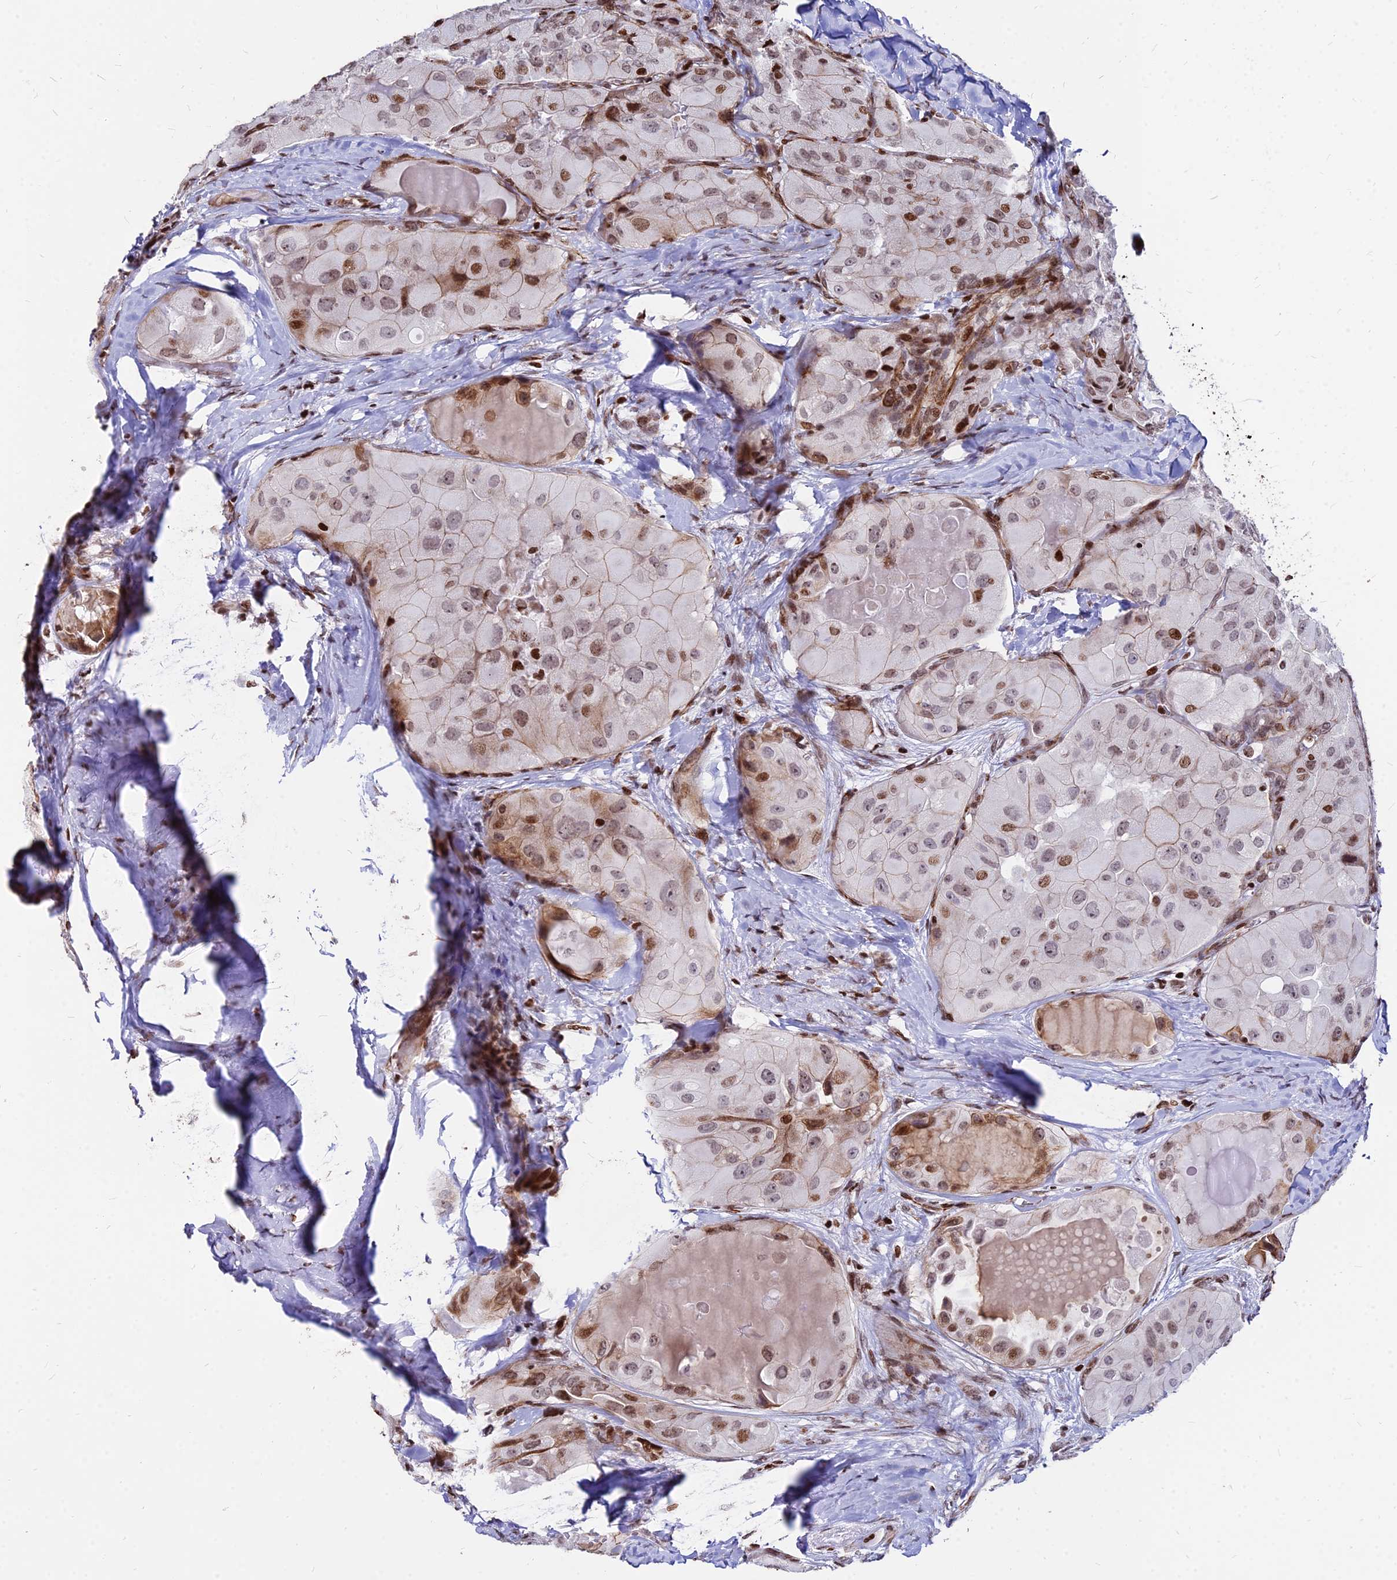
{"staining": {"intensity": "strong", "quantity": "25%-75%", "location": "nuclear"}, "tissue": "thyroid cancer", "cell_type": "Tumor cells", "image_type": "cancer", "snomed": [{"axis": "morphology", "description": "Normal tissue, NOS"}, {"axis": "morphology", "description": "Papillary adenocarcinoma, NOS"}, {"axis": "topography", "description": "Thyroid gland"}], "caption": "Immunohistochemical staining of papillary adenocarcinoma (thyroid) shows strong nuclear protein positivity in approximately 25%-75% of tumor cells. (DAB (3,3'-diaminobenzidine) IHC with brightfield microscopy, high magnification).", "gene": "NYAP2", "patient": {"sex": "female", "age": 59}}